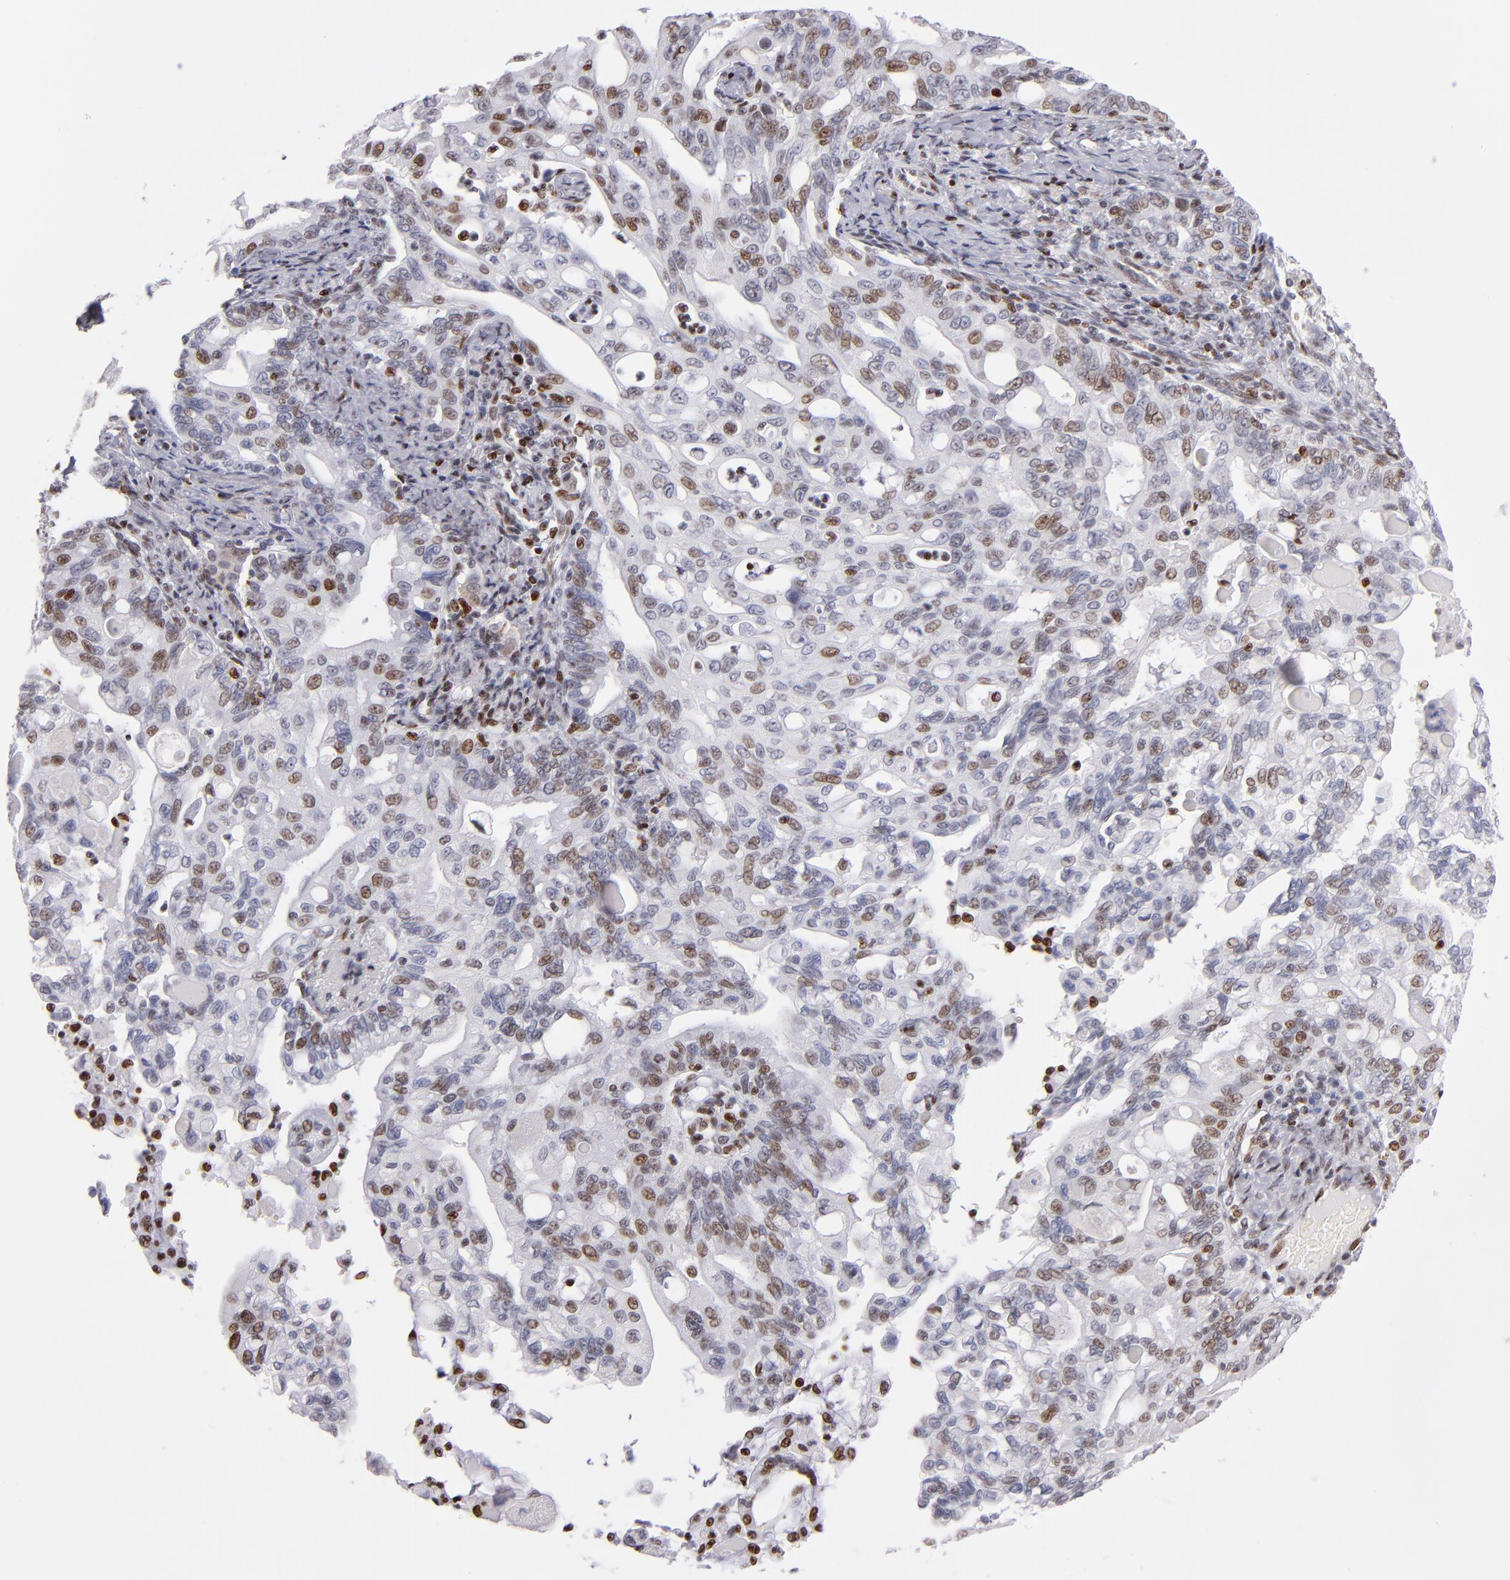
{"staining": {"intensity": "moderate", "quantity": "25%-75%", "location": "nuclear"}, "tissue": "pancreatic cancer", "cell_type": "Tumor cells", "image_type": "cancer", "snomed": [{"axis": "morphology", "description": "Normal tissue, NOS"}, {"axis": "topography", "description": "Pancreas"}], "caption": "Pancreatic cancer stained with a brown dye displays moderate nuclear positive expression in about 25%-75% of tumor cells.", "gene": "POLA1", "patient": {"sex": "male", "age": 42}}